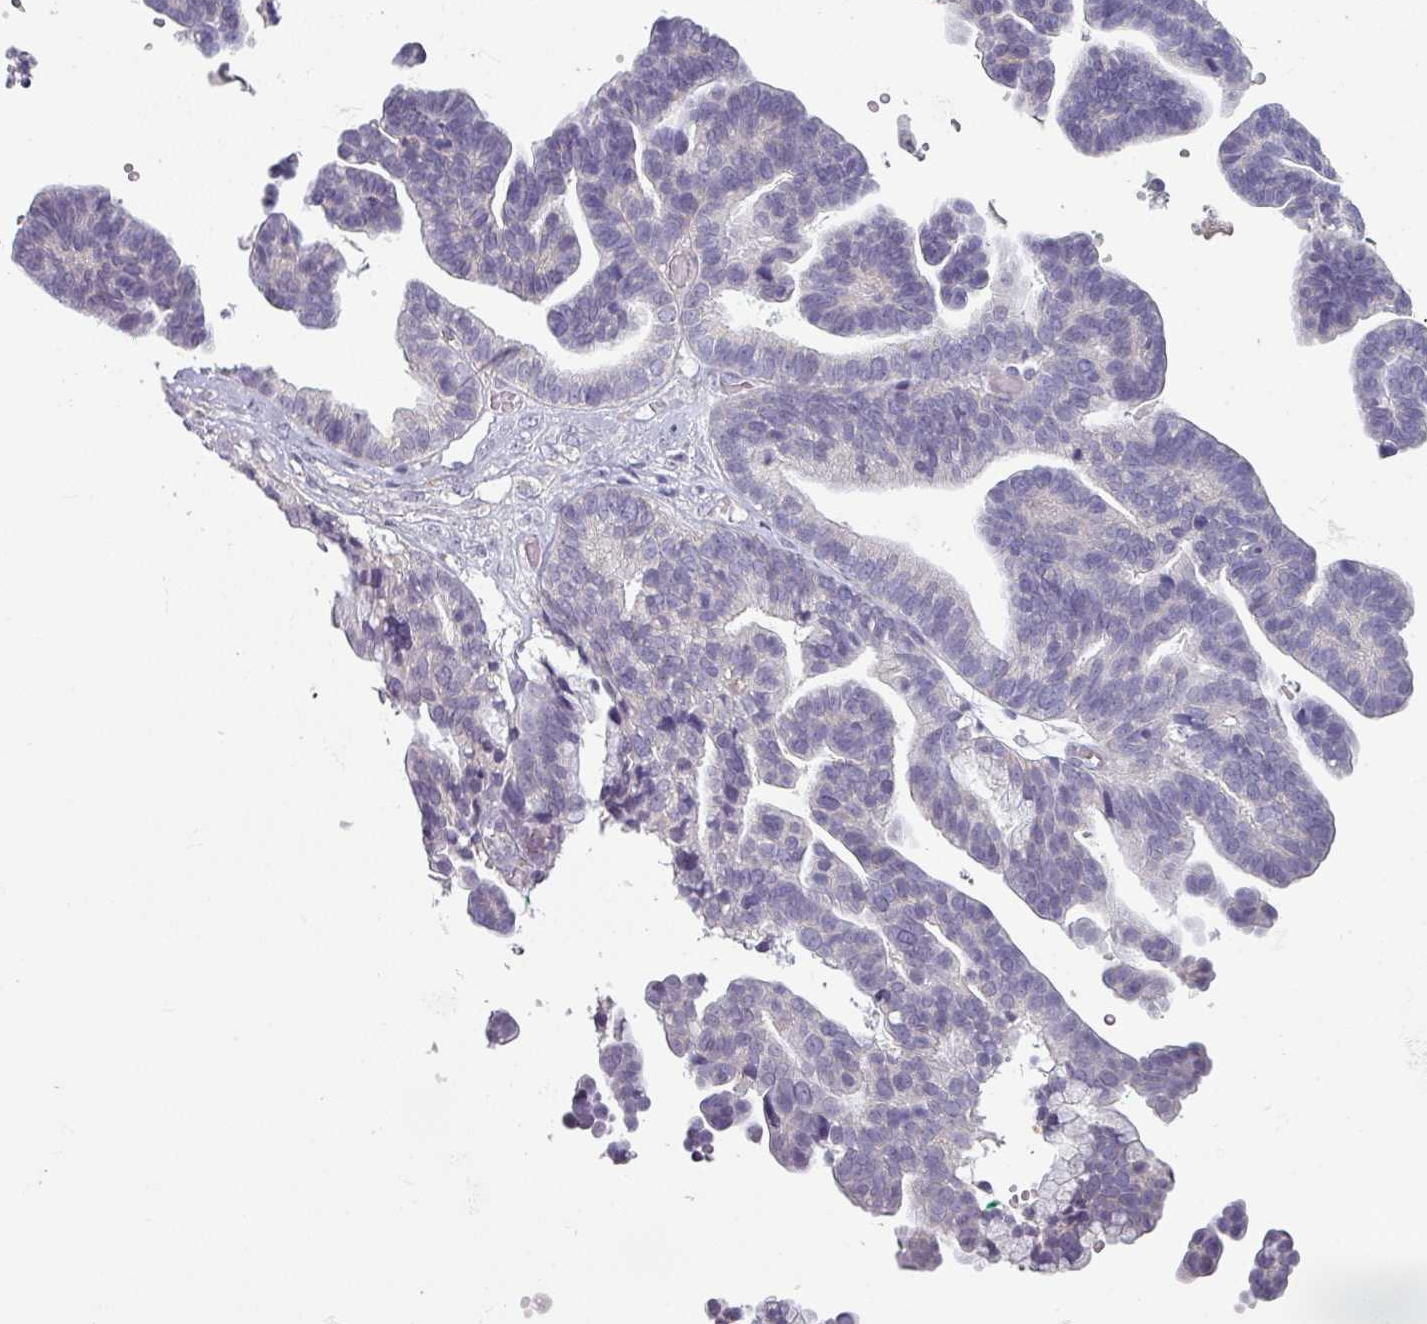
{"staining": {"intensity": "negative", "quantity": "none", "location": "none"}, "tissue": "ovarian cancer", "cell_type": "Tumor cells", "image_type": "cancer", "snomed": [{"axis": "morphology", "description": "Cystadenocarcinoma, serous, NOS"}, {"axis": "topography", "description": "Ovary"}], "caption": "DAB (3,3'-diaminobenzidine) immunohistochemical staining of serous cystadenocarcinoma (ovarian) demonstrates no significant positivity in tumor cells.", "gene": "MAGEC3", "patient": {"sex": "female", "age": 56}}